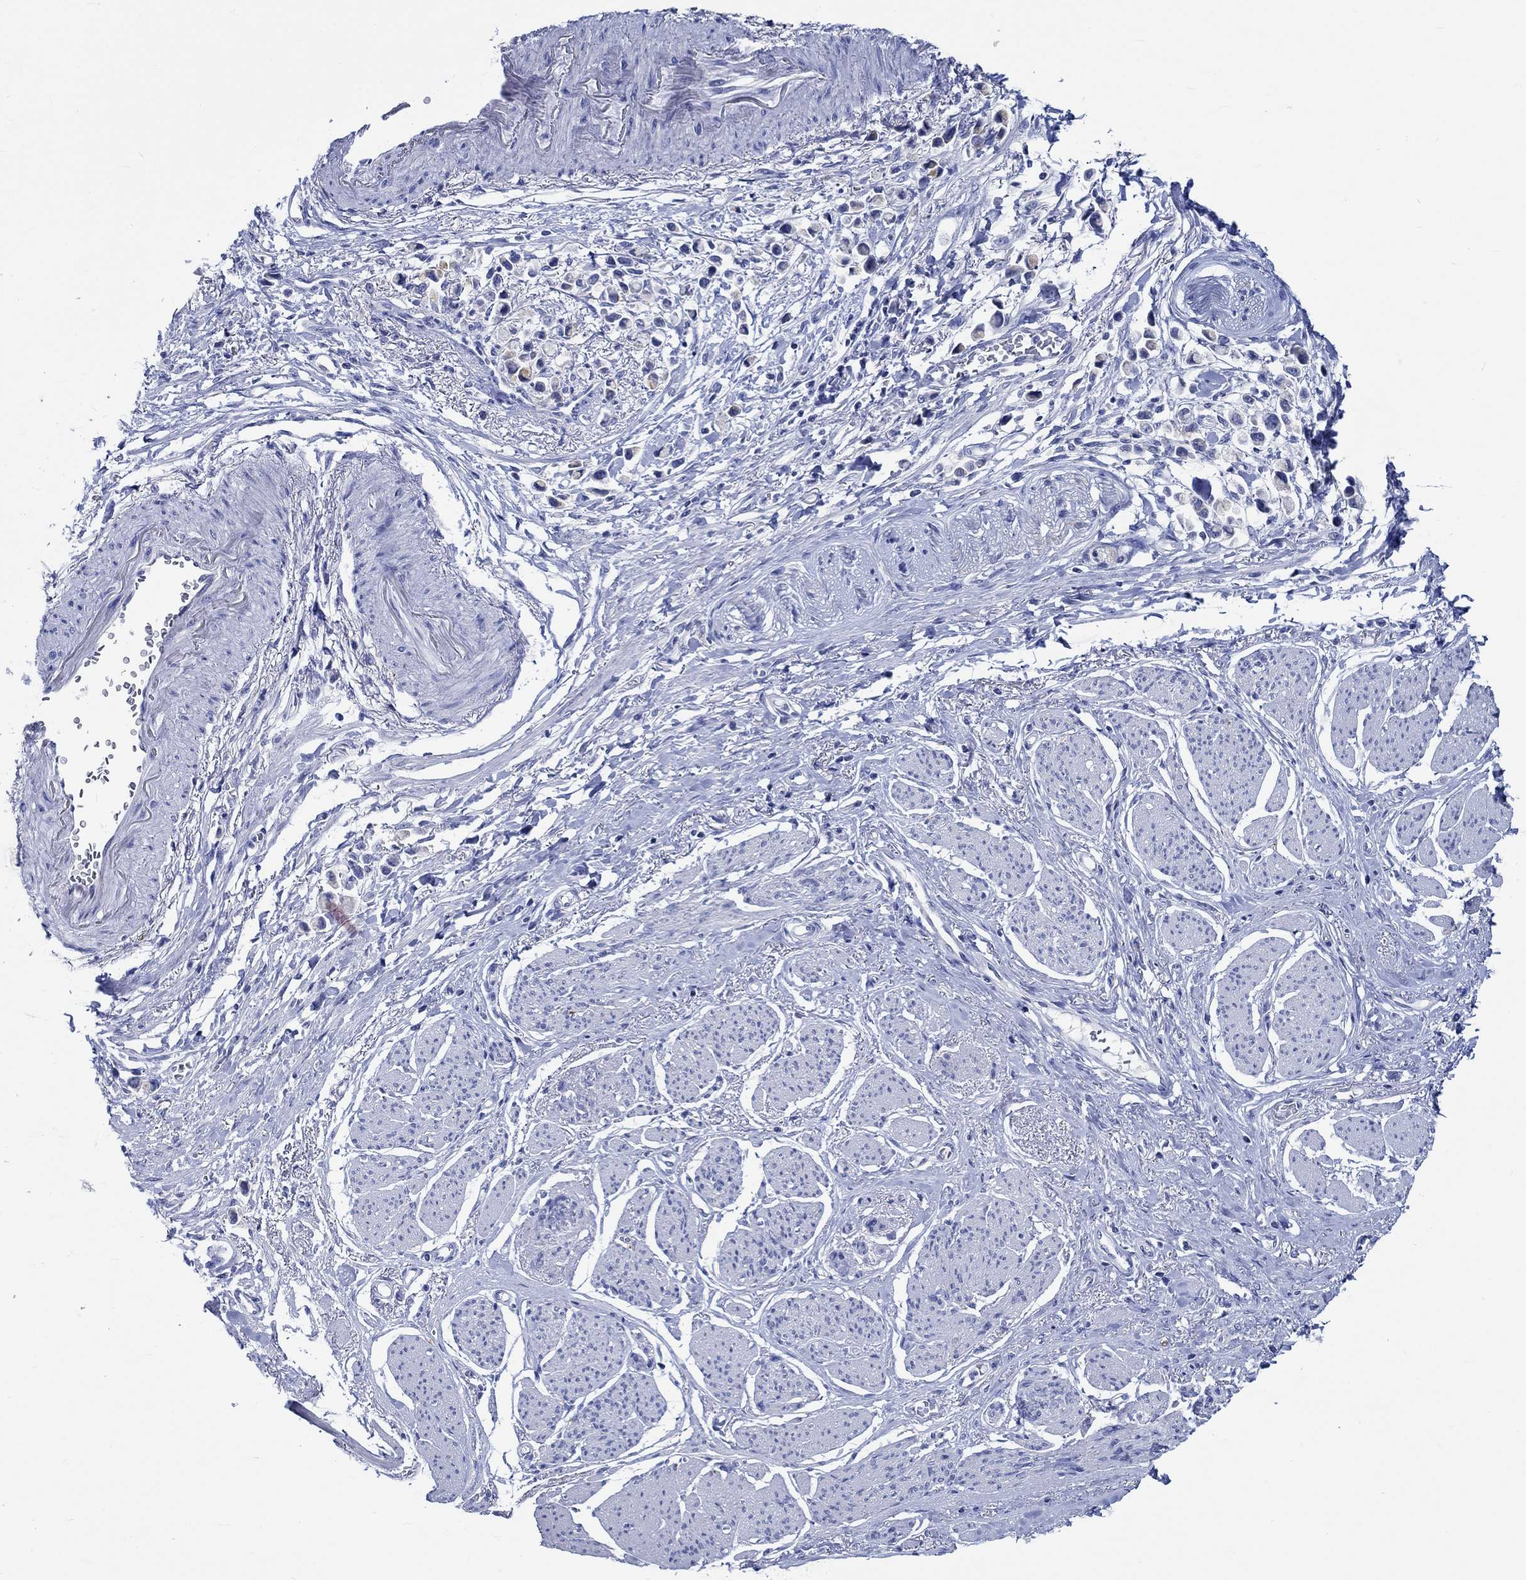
{"staining": {"intensity": "strong", "quantity": "<25%", "location": "cytoplasmic/membranous"}, "tissue": "stomach cancer", "cell_type": "Tumor cells", "image_type": "cancer", "snomed": [{"axis": "morphology", "description": "Adenocarcinoma, NOS"}, {"axis": "topography", "description": "Stomach"}], "caption": "A brown stain shows strong cytoplasmic/membranous staining of a protein in adenocarcinoma (stomach) tumor cells.", "gene": "PTPRN2", "patient": {"sex": "female", "age": 81}}